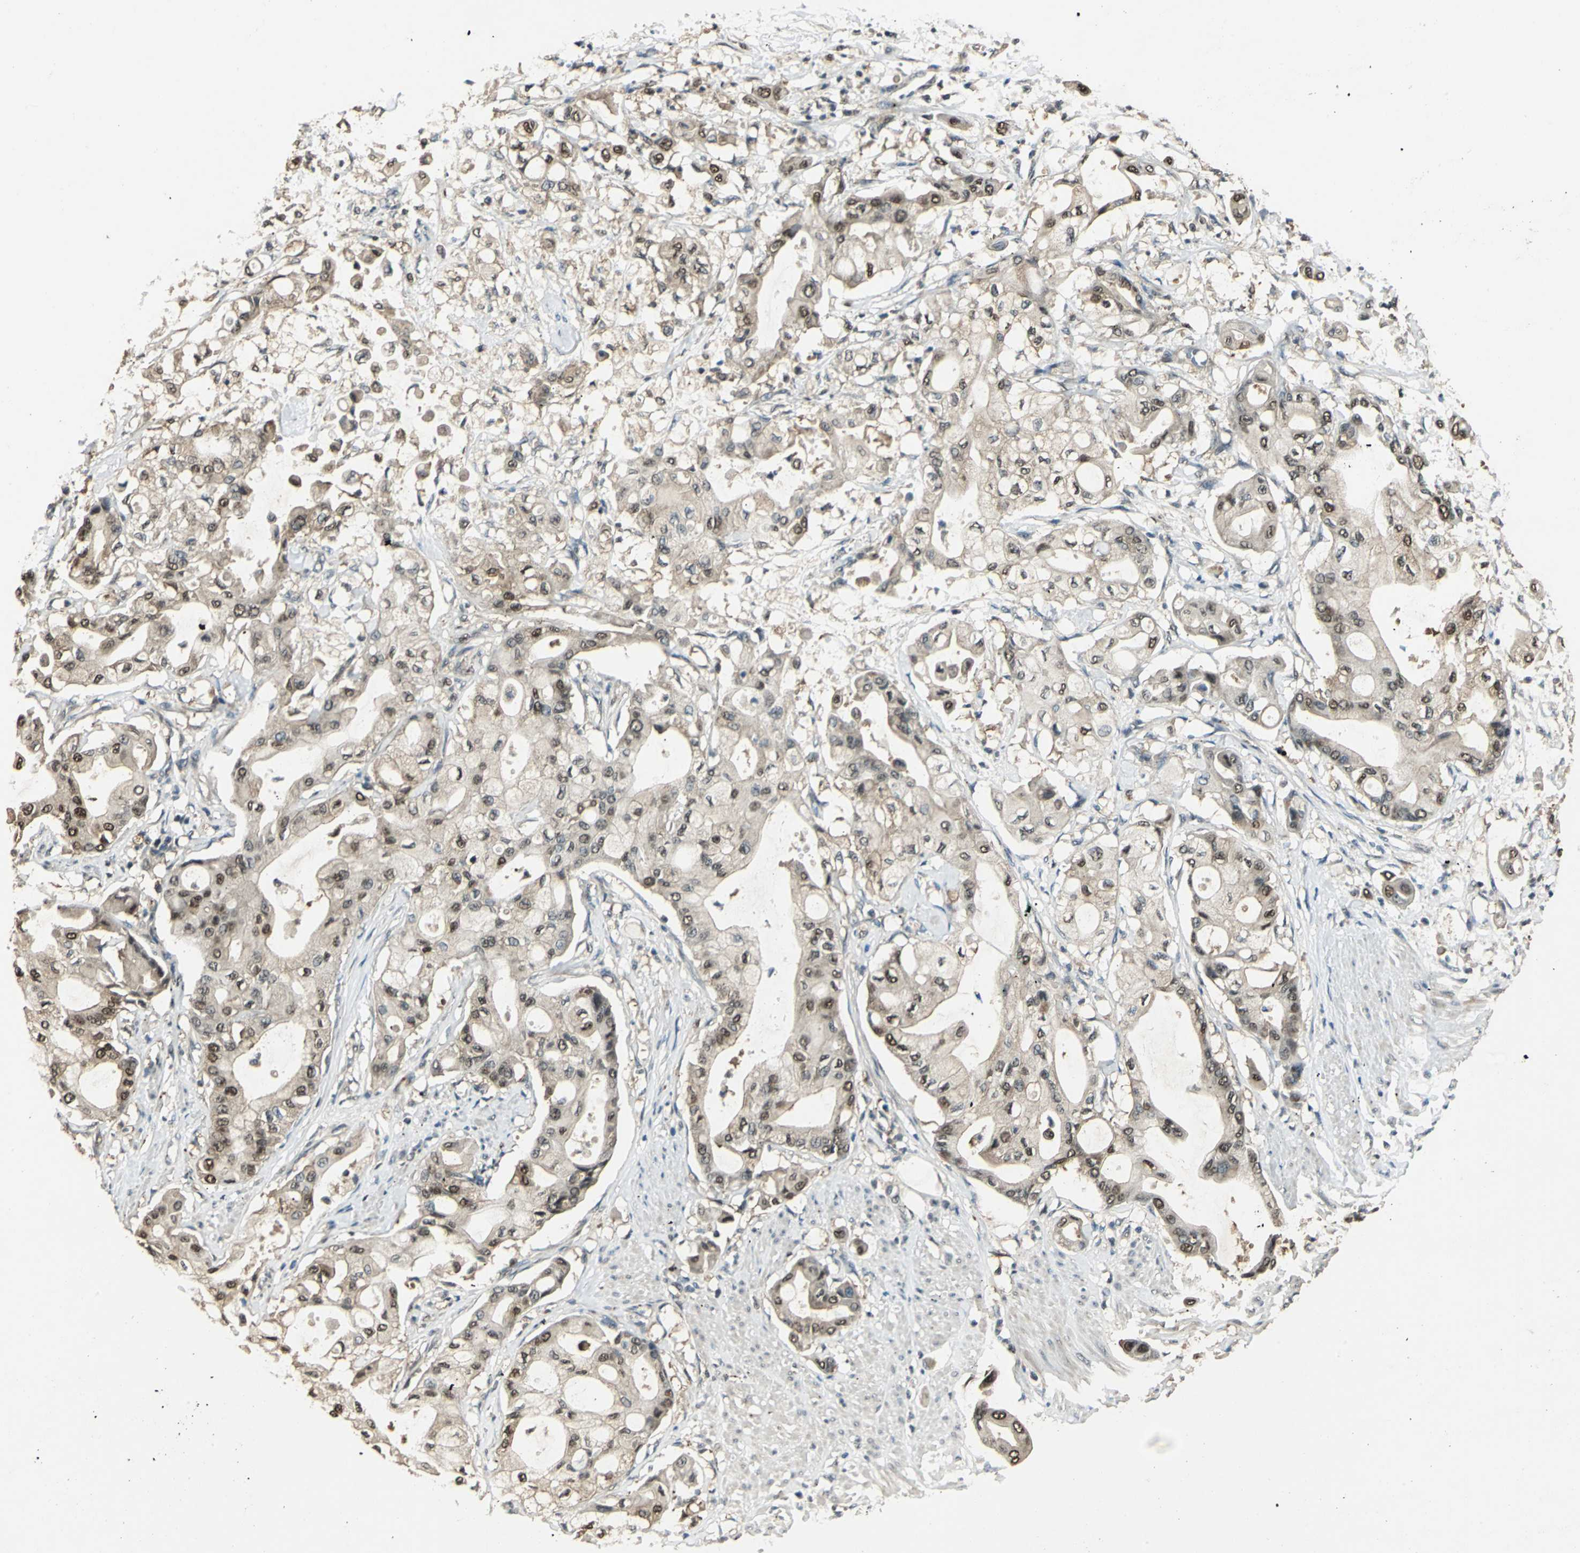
{"staining": {"intensity": "weak", "quantity": ">75%", "location": "cytoplasmic/membranous,nuclear"}, "tissue": "pancreatic cancer", "cell_type": "Tumor cells", "image_type": "cancer", "snomed": [{"axis": "morphology", "description": "Adenocarcinoma, NOS"}, {"axis": "morphology", "description": "Adenocarcinoma, metastatic, NOS"}, {"axis": "topography", "description": "Lymph node"}, {"axis": "topography", "description": "Pancreas"}, {"axis": "topography", "description": "Duodenum"}], "caption": "Immunohistochemistry (IHC) image of neoplastic tissue: human metastatic adenocarcinoma (pancreatic) stained using immunohistochemistry (IHC) demonstrates low levels of weak protein expression localized specifically in the cytoplasmic/membranous and nuclear of tumor cells, appearing as a cytoplasmic/membranous and nuclear brown color.", "gene": "PPP1R13L", "patient": {"sex": "female", "age": 64}}